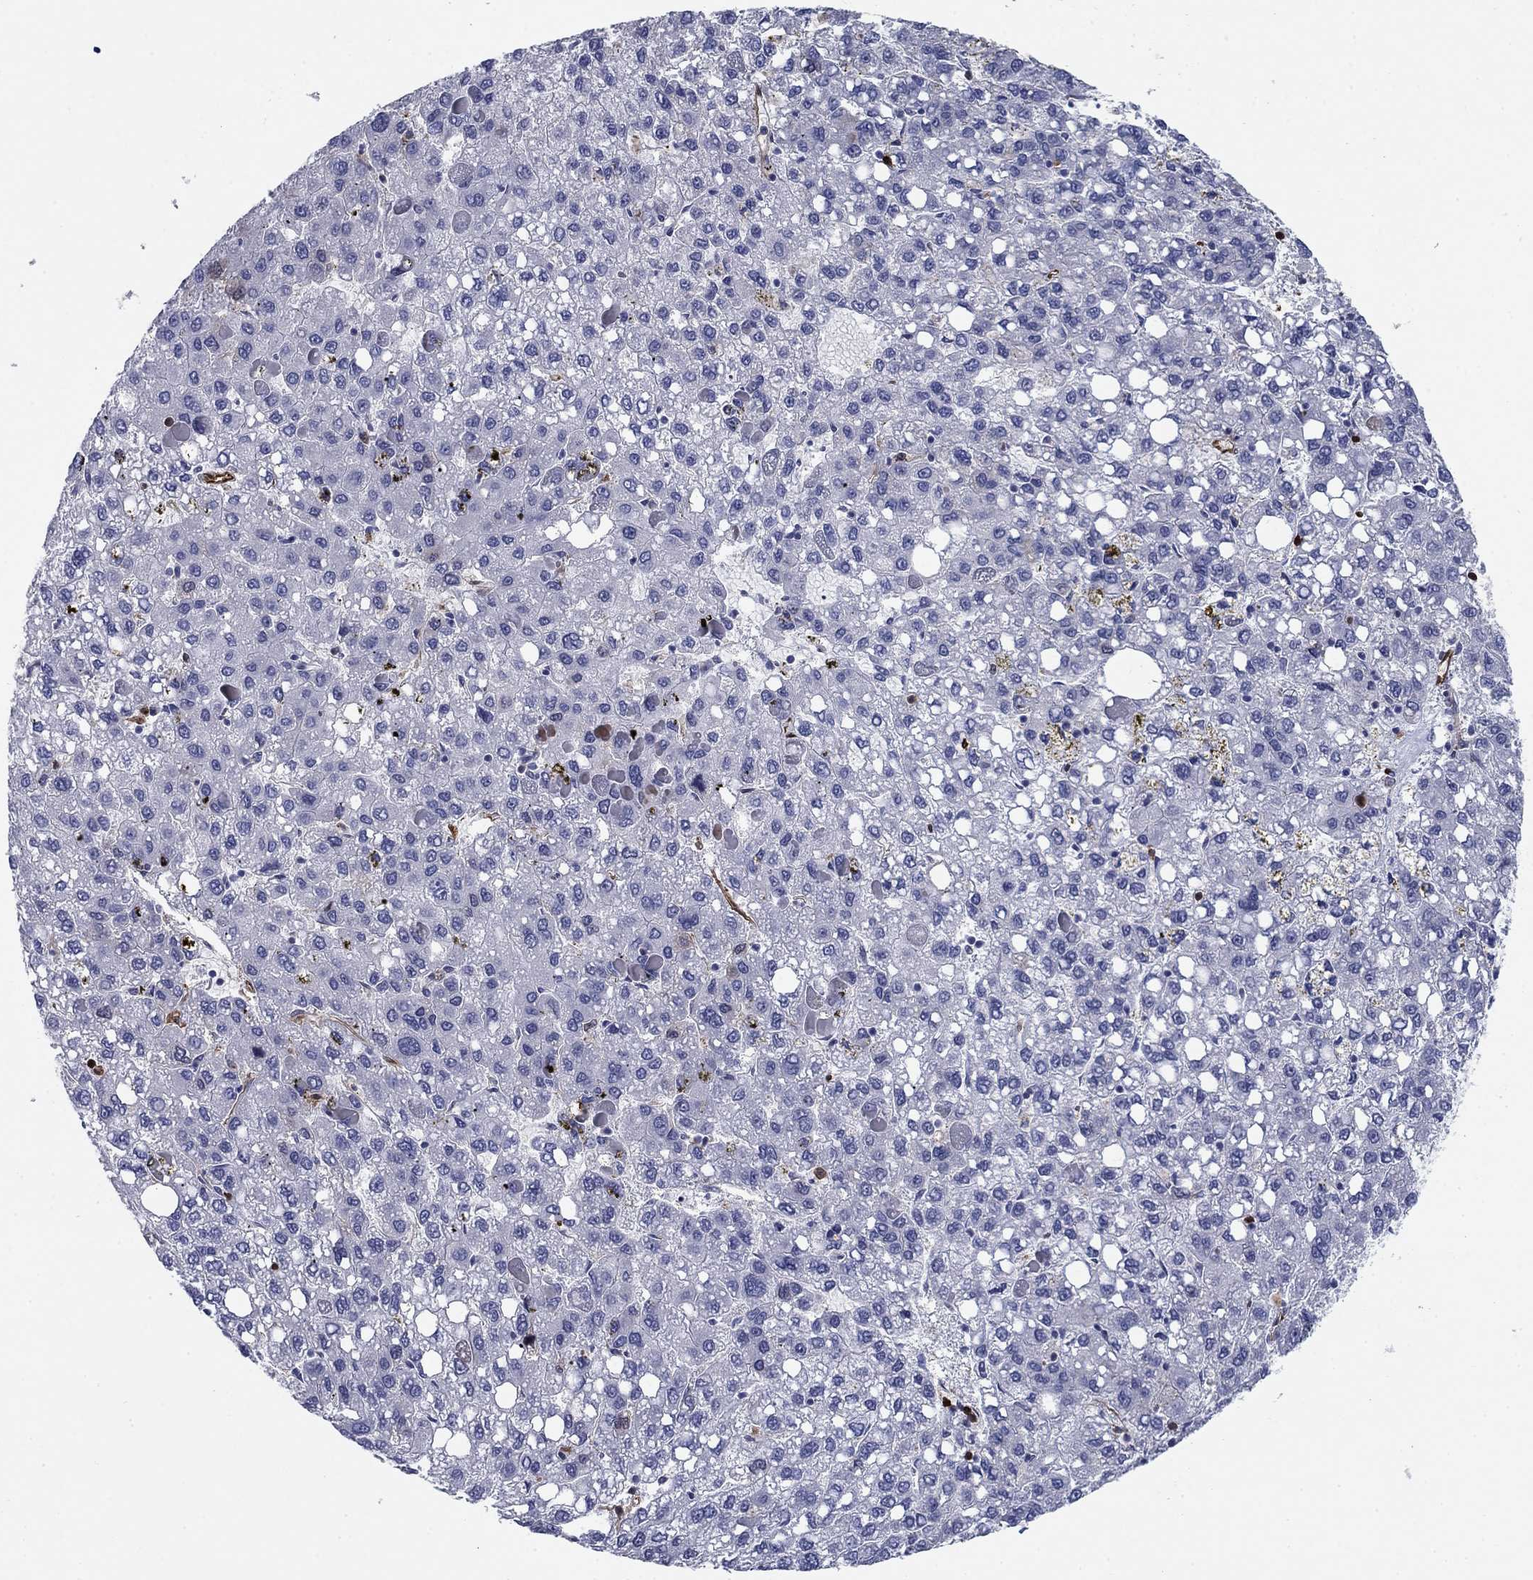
{"staining": {"intensity": "negative", "quantity": "none", "location": "none"}, "tissue": "liver cancer", "cell_type": "Tumor cells", "image_type": "cancer", "snomed": [{"axis": "morphology", "description": "Carcinoma, Hepatocellular, NOS"}, {"axis": "topography", "description": "Liver"}], "caption": "The immunohistochemistry (IHC) image has no significant expression in tumor cells of liver cancer tissue.", "gene": "STMN1", "patient": {"sex": "female", "age": 82}}